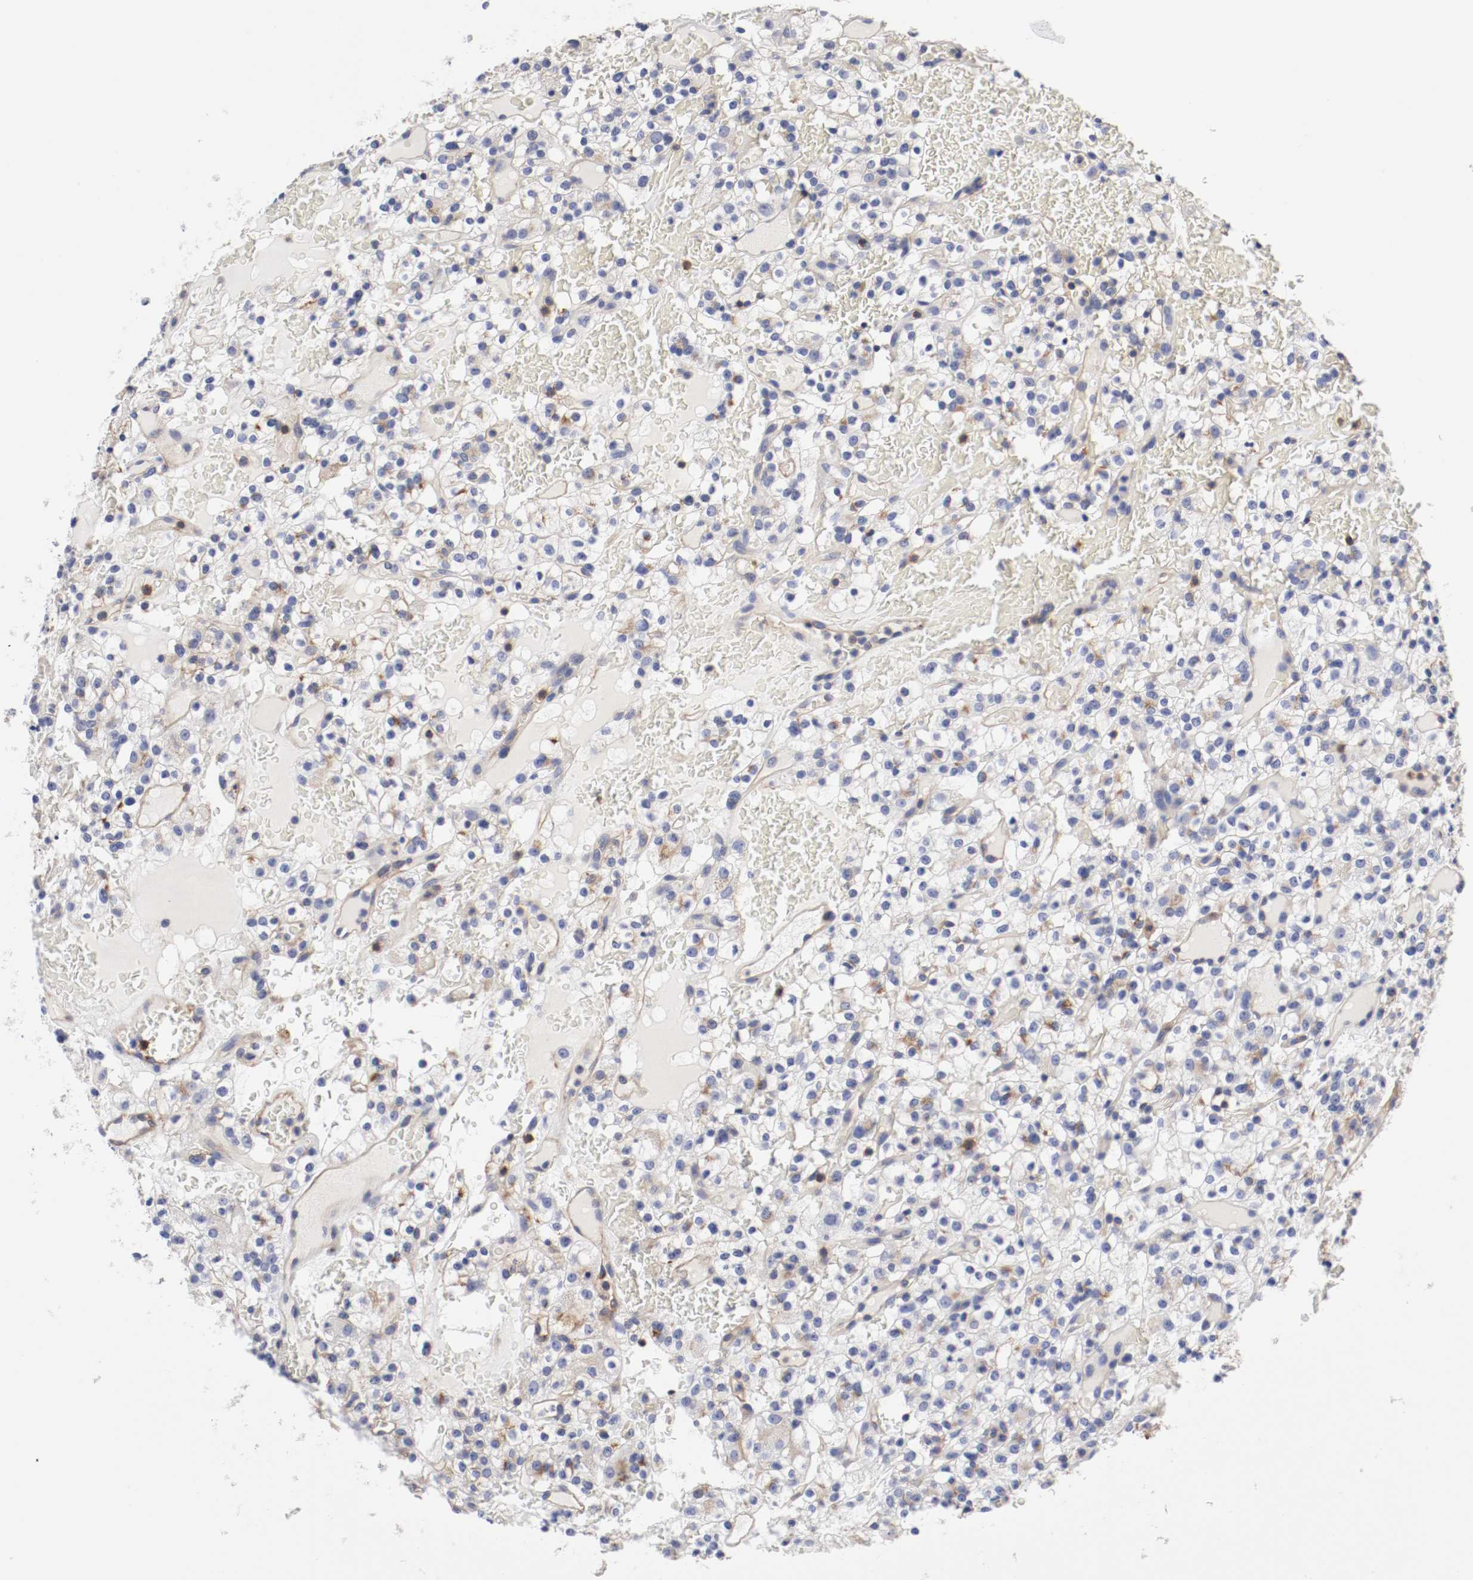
{"staining": {"intensity": "negative", "quantity": "none", "location": "none"}, "tissue": "renal cancer", "cell_type": "Tumor cells", "image_type": "cancer", "snomed": [{"axis": "morphology", "description": "Normal tissue, NOS"}, {"axis": "morphology", "description": "Adenocarcinoma, NOS"}, {"axis": "topography", "description": "Kidney"}], "caption": "This is a image of immunohistochemistry (IHC) staining of renal adenocarcinoma, which shows no staining in tumor cells. The staining is performed using DAB brown chromogen with nuclei counter-stained in using hematoxylin.", "gene": "IFITM1", "patient": {"sex": "female", "age": 72}}